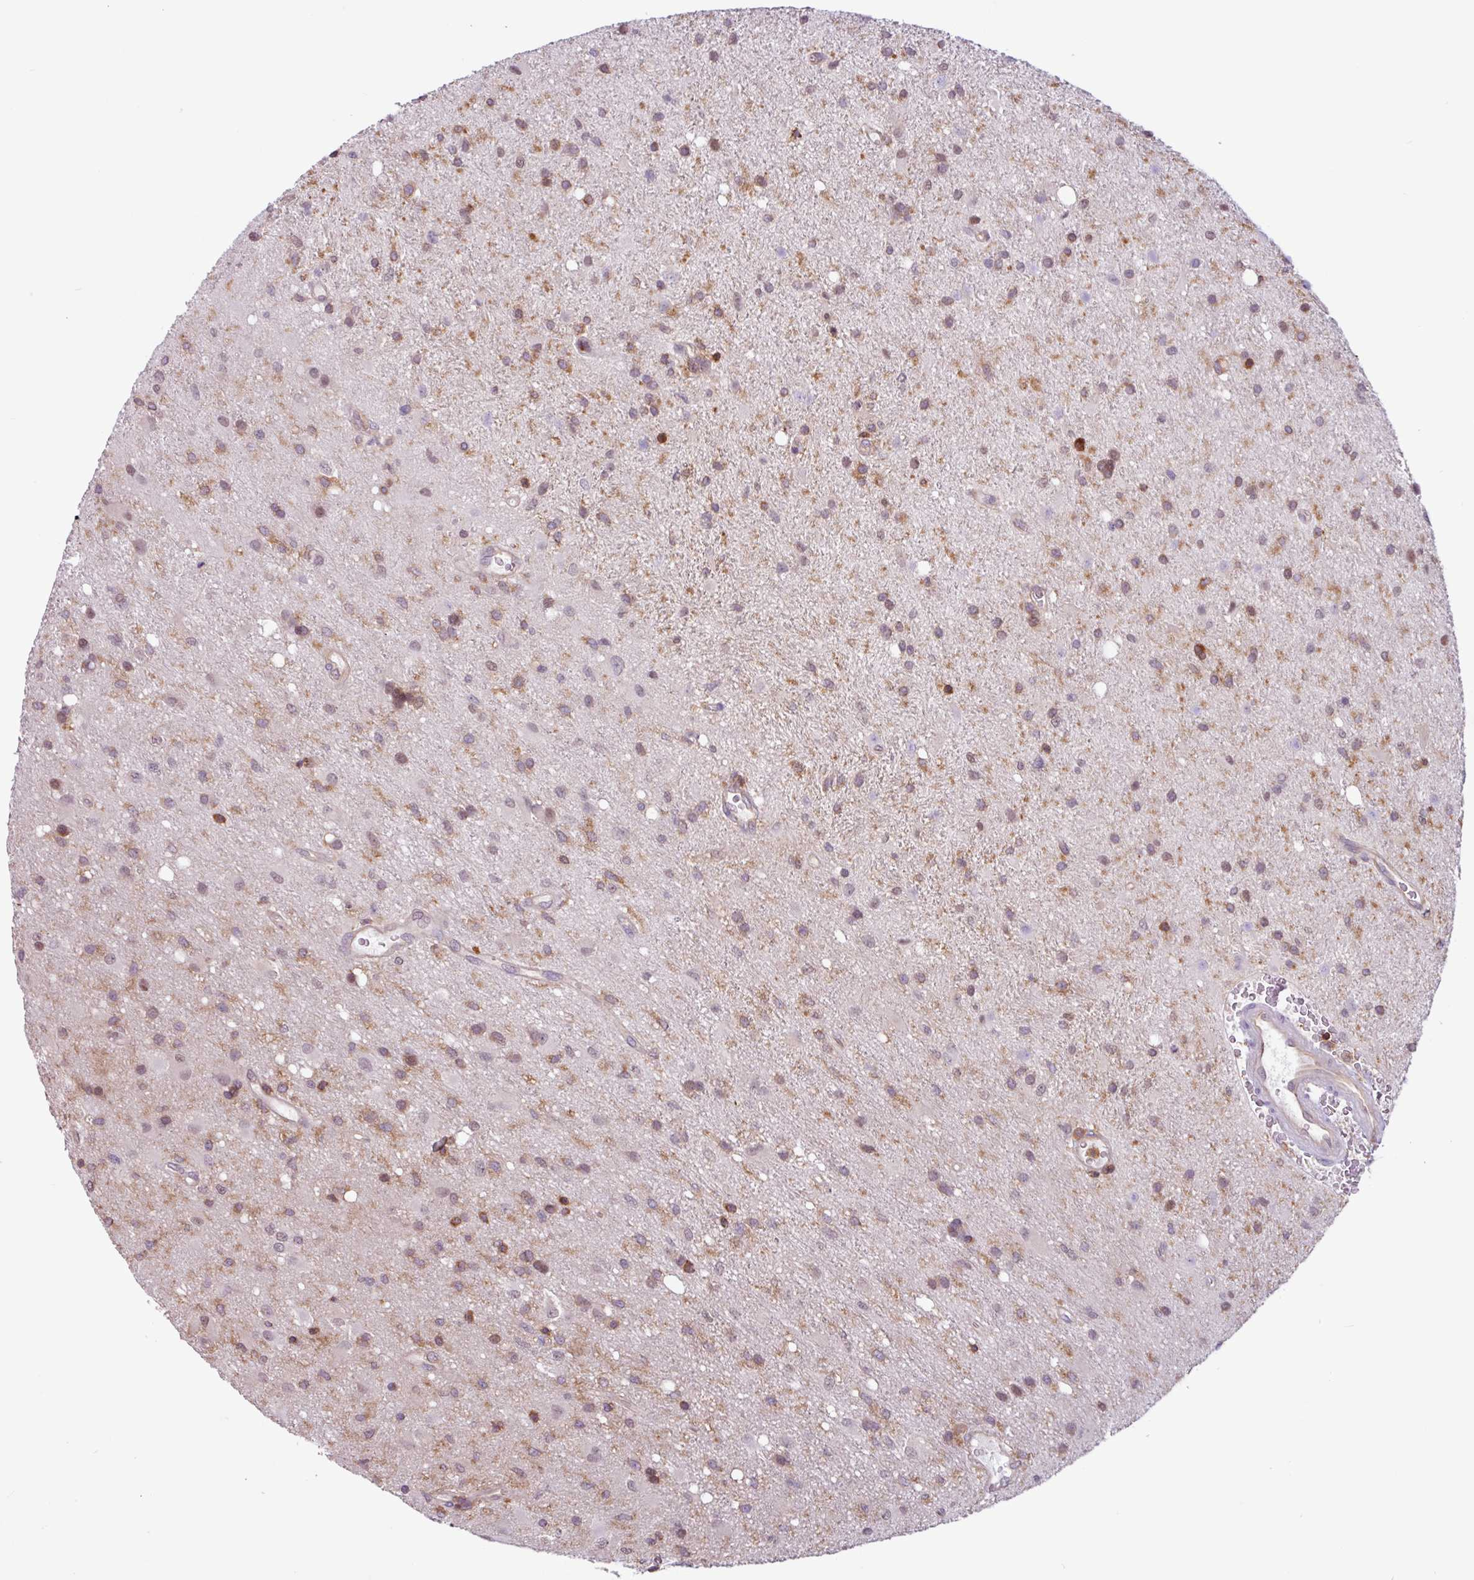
{"staining": {"intensity": "weak", "quantity": ">75%", "location": "cytoplasmic/membranous"}, "tissue": "glioma", "cell_type": "Tumor cells", "image_type": "cancer", "snomed": [{"axis": "morphology", "description": "Glioma, malignant, High grade"}, {"axis": "topography", "description": "Brain"}], "caption": "An image showing weak cytoplasmic/membranous staining in about >75% of tumor cells in glioma, as visualized by brown immunohistochemical staining.", "gene": "ACTR3", "patient": {"sex": "male", "age": 67}}